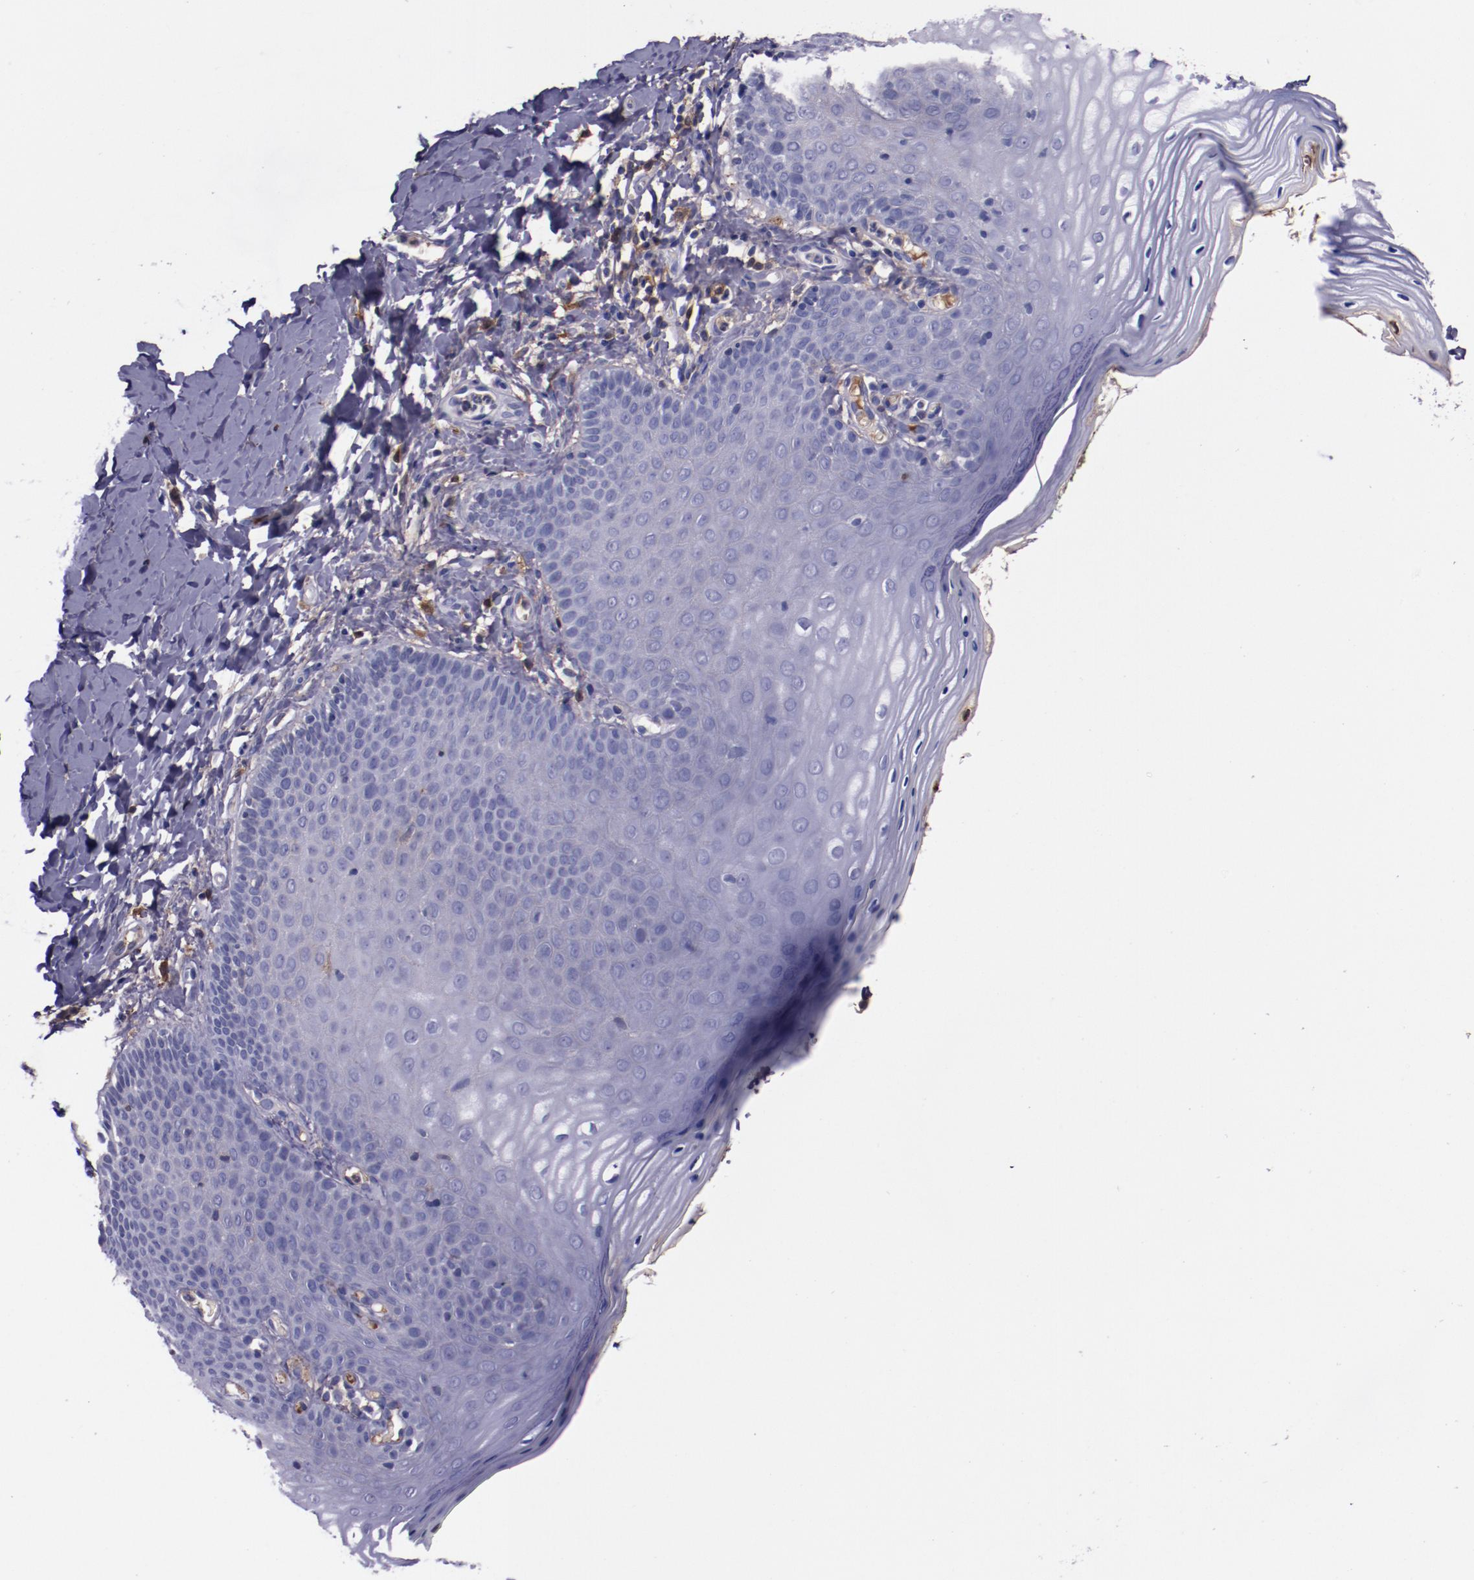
{"staining": {"intensity": "weak", "quantity": "25%-75%", "location": "cytoplasmic/membranous"}, "tissue": "vagina", "cell_type": "Squamous epithelial cells", "image_type": "normal", "snomed": [{"axis": "morphology", "description": "Normal tissue, NOS"}, {"axis": "topography", "description": "Vagina"}], "caption": "A high-resolution histopathology image shows immunohistochemistry staining of unremarkable vagina, which shows weak cytoplasmic/membranous expression in approximately 25%-75% of squamous epithelial cells. The staining was performed using DAB (3,3'-diaminobenzidine), with brown indicating positive protein expression. Nuclei are stained blue with hematoxylin.", "gene": "APOH", "patient": {"sex": "female", "age": 55}}